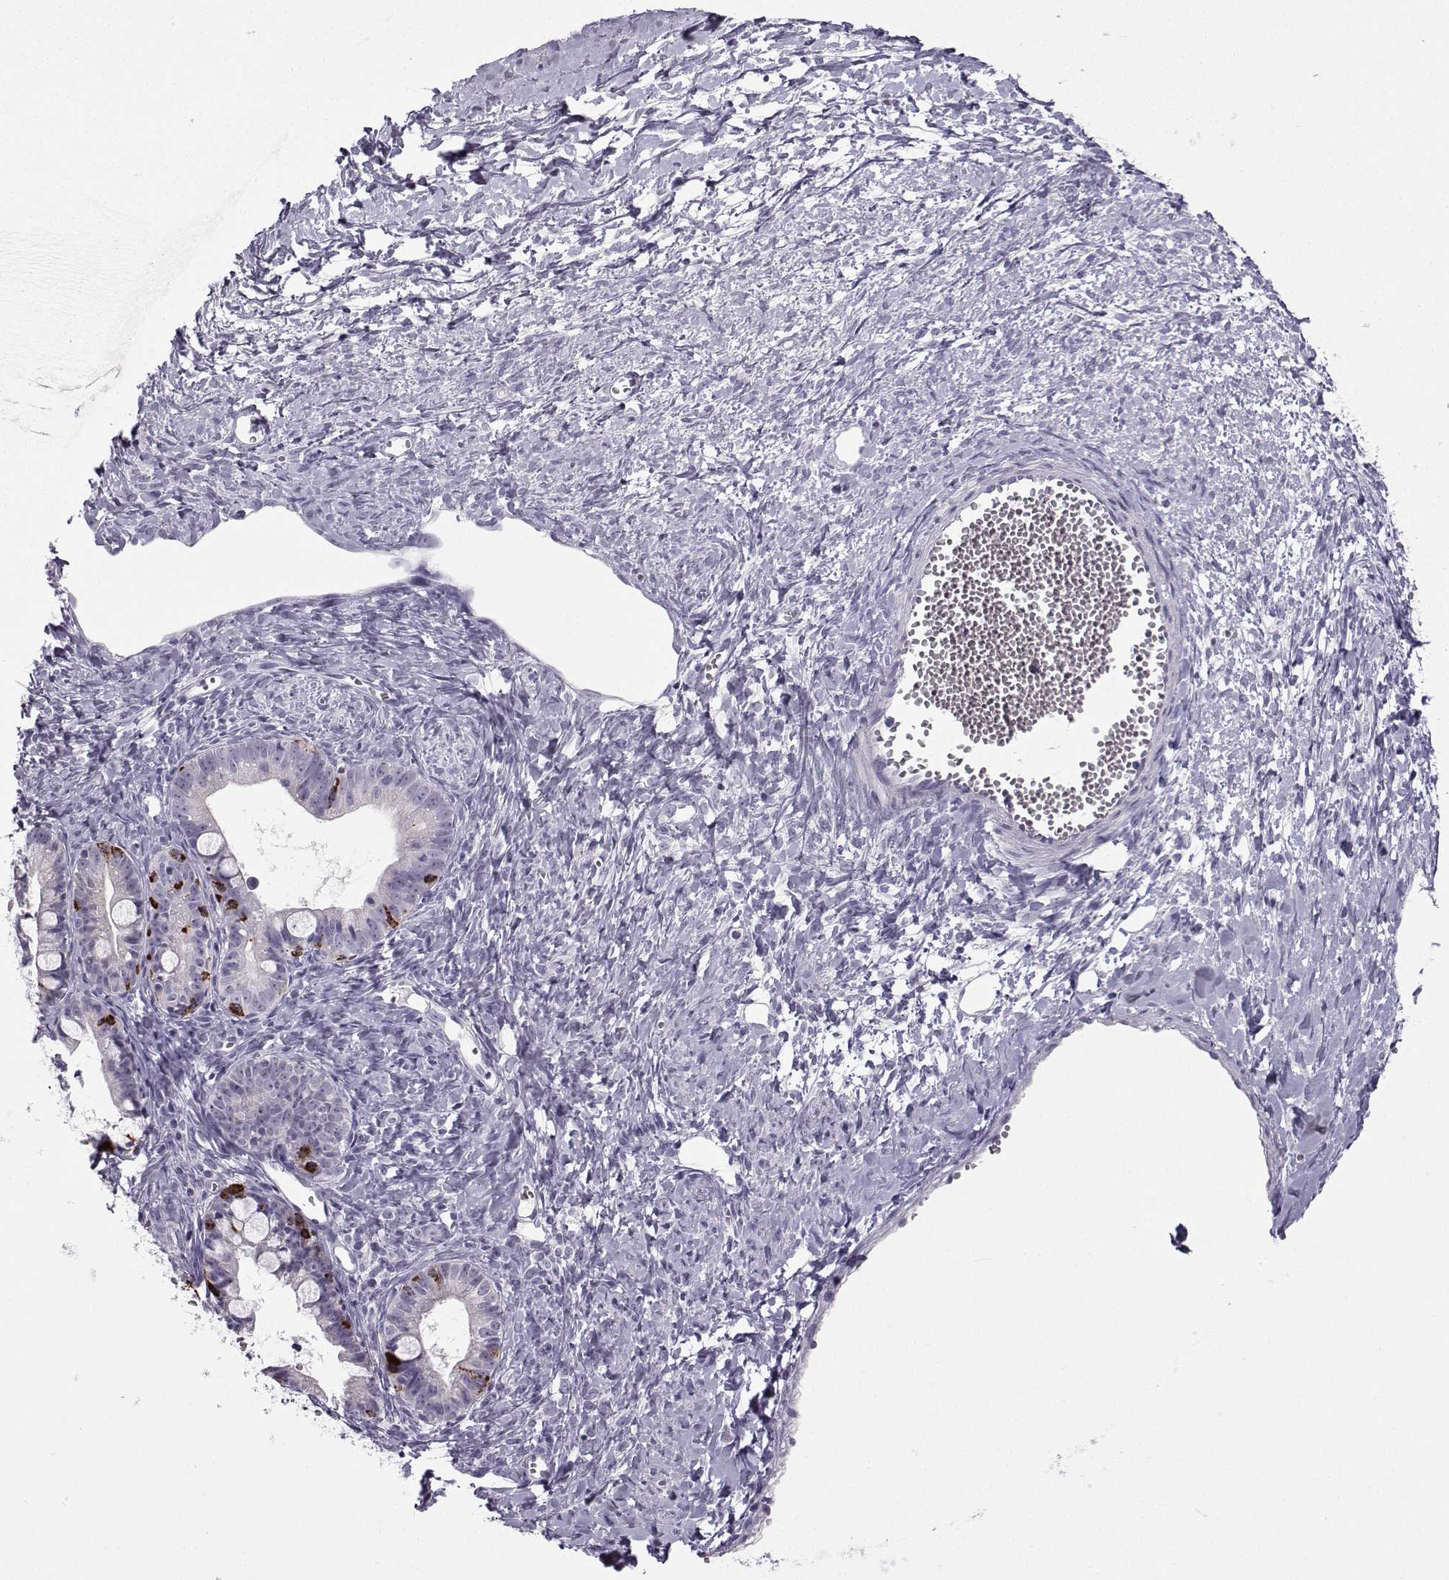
{"staining": {"intensity": "strong", "quantity": "<25%", "location": "cytoplasmic/membranous"}, "tissue": "ovarian cancer", "cell_type": "Tumor cells", "image_type": "cancer", "snomed": [{"axis": "morphology", "description": "Cystadenocarcinoma, mucinous, NOS"}, {"axis": "topography", "description": "Ovary"}], "caption": "Immunohistochemistry (IHC) histopathology image of ovarian cancer stained for a protein (brown), which shows medium levels of strong cytoplasmic/membranous expression in approximately <25% of tumor cells.", "gene": "ZBTB8B", "patient": {"sex": "female", "age": 63}}